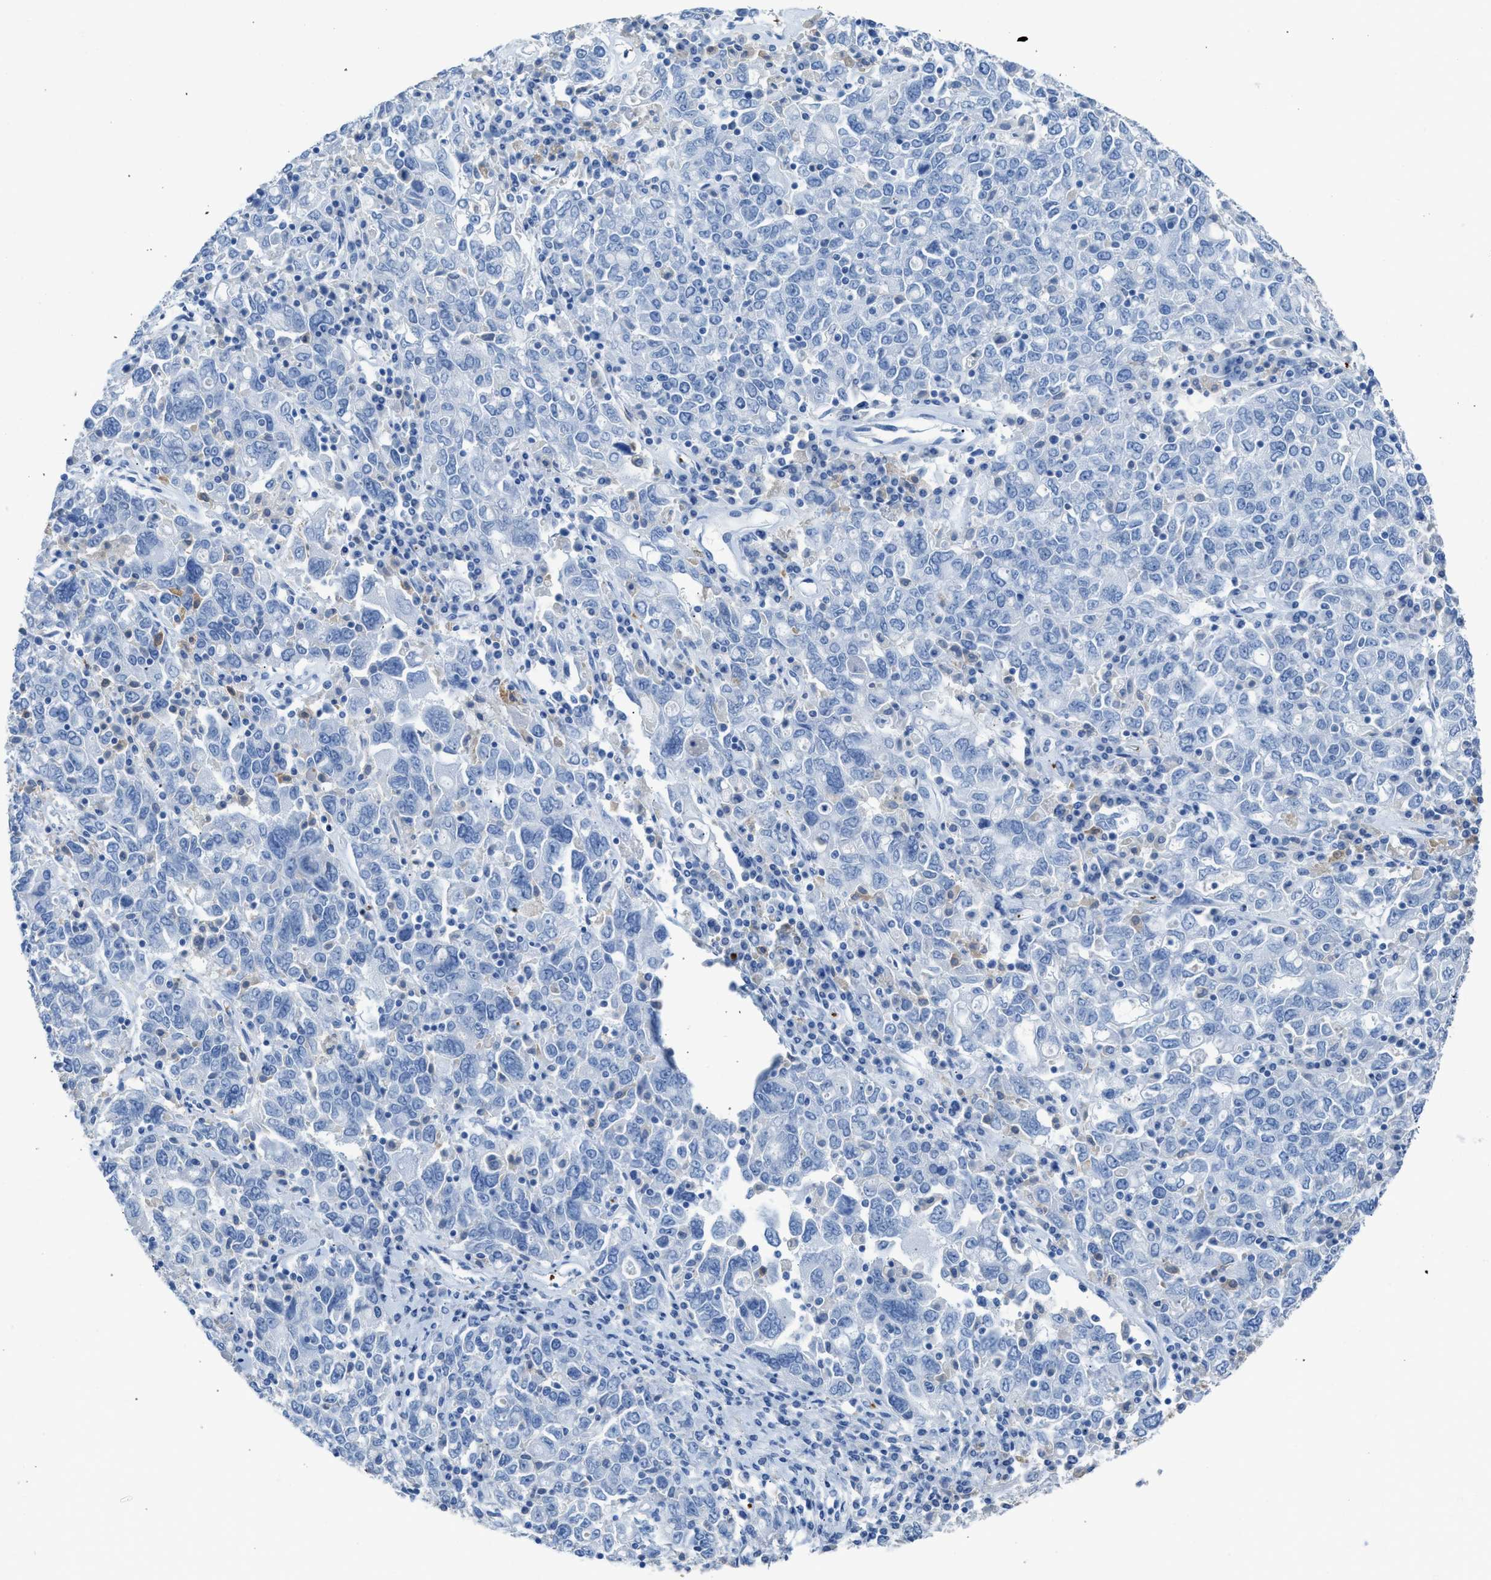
{"staining": {"intensity": "negative", "quantity": "none", "location": "none"}, "tissue": "ovarian cancer", "cell_type": "Tumor cells", "image_type": "cancer", "snomed": [{"axis": "morphology", "description": "Carcinoma, endometroid"}, {"axis": "topography", "description": "Ovary"}], "caption": "DAB immunohistochemical staining of ovarian endometroid carcinoma reveals no significant positivity in tumor cells.", "gene": "FAIM2", "patient": {"sex": "female", "age": 62}}